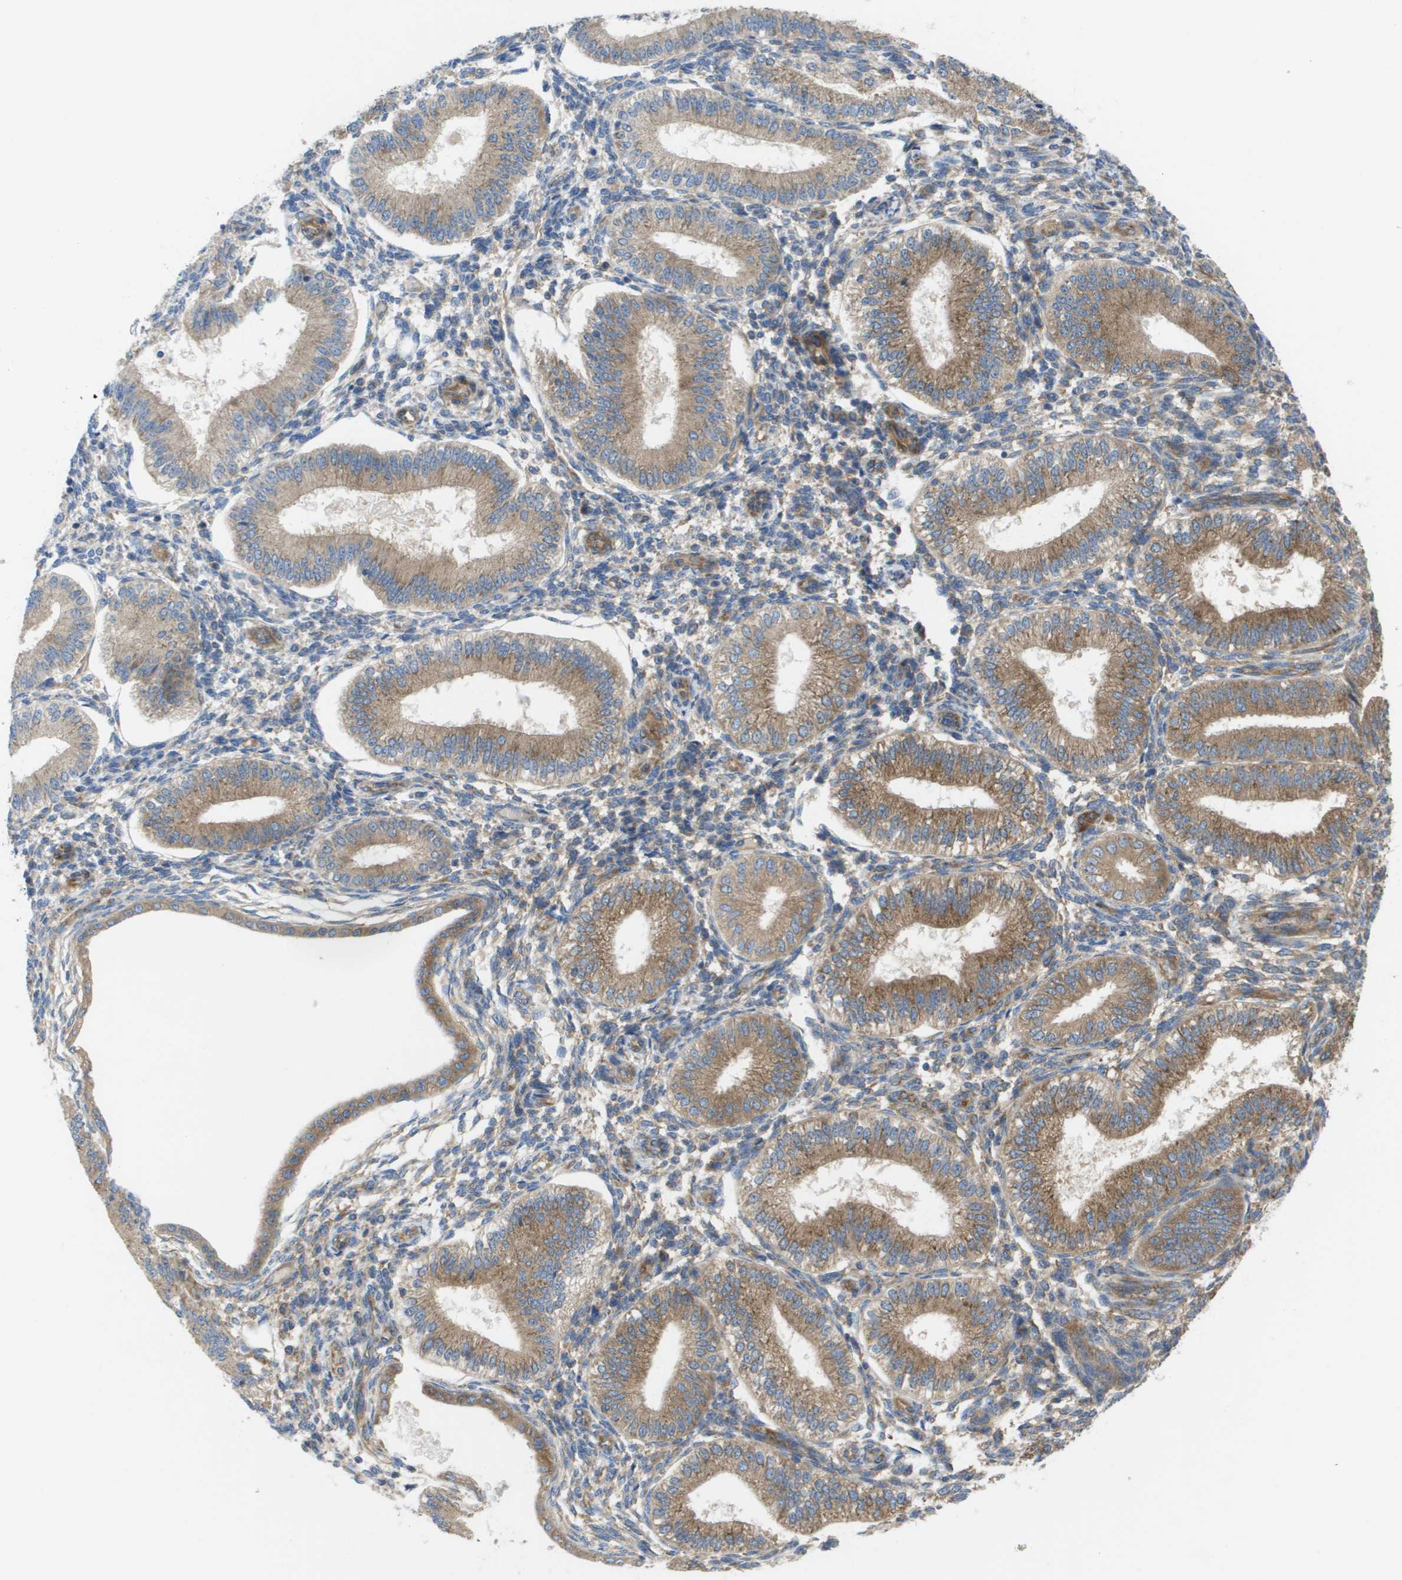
{"staining": {"intensity": "weak", "quantity": "25%-75%", "location": "cytoplasmic/membranous"}, "tissue": "endometrium", "cell_type": "Cells in endometrial stroma", "image_type": "normal", "snomed": [{"axis": "morphology", "description": "Normal tissue, NOS"}, {"axis": "topography", "description": "Endometrium"}], "caption": "Immunohistochemistry (IHC) micrograph of benign endometrium: human endometrium stained using IHC displays low levels of weak protein expression localized specifically in the cytoplasmic/membranous of cells in endometrial stroma, appearing as a cytoplasmic/membranous brown color.", "gene": "EIF4G2", "patient": {"sex": "female", "age": 39}}